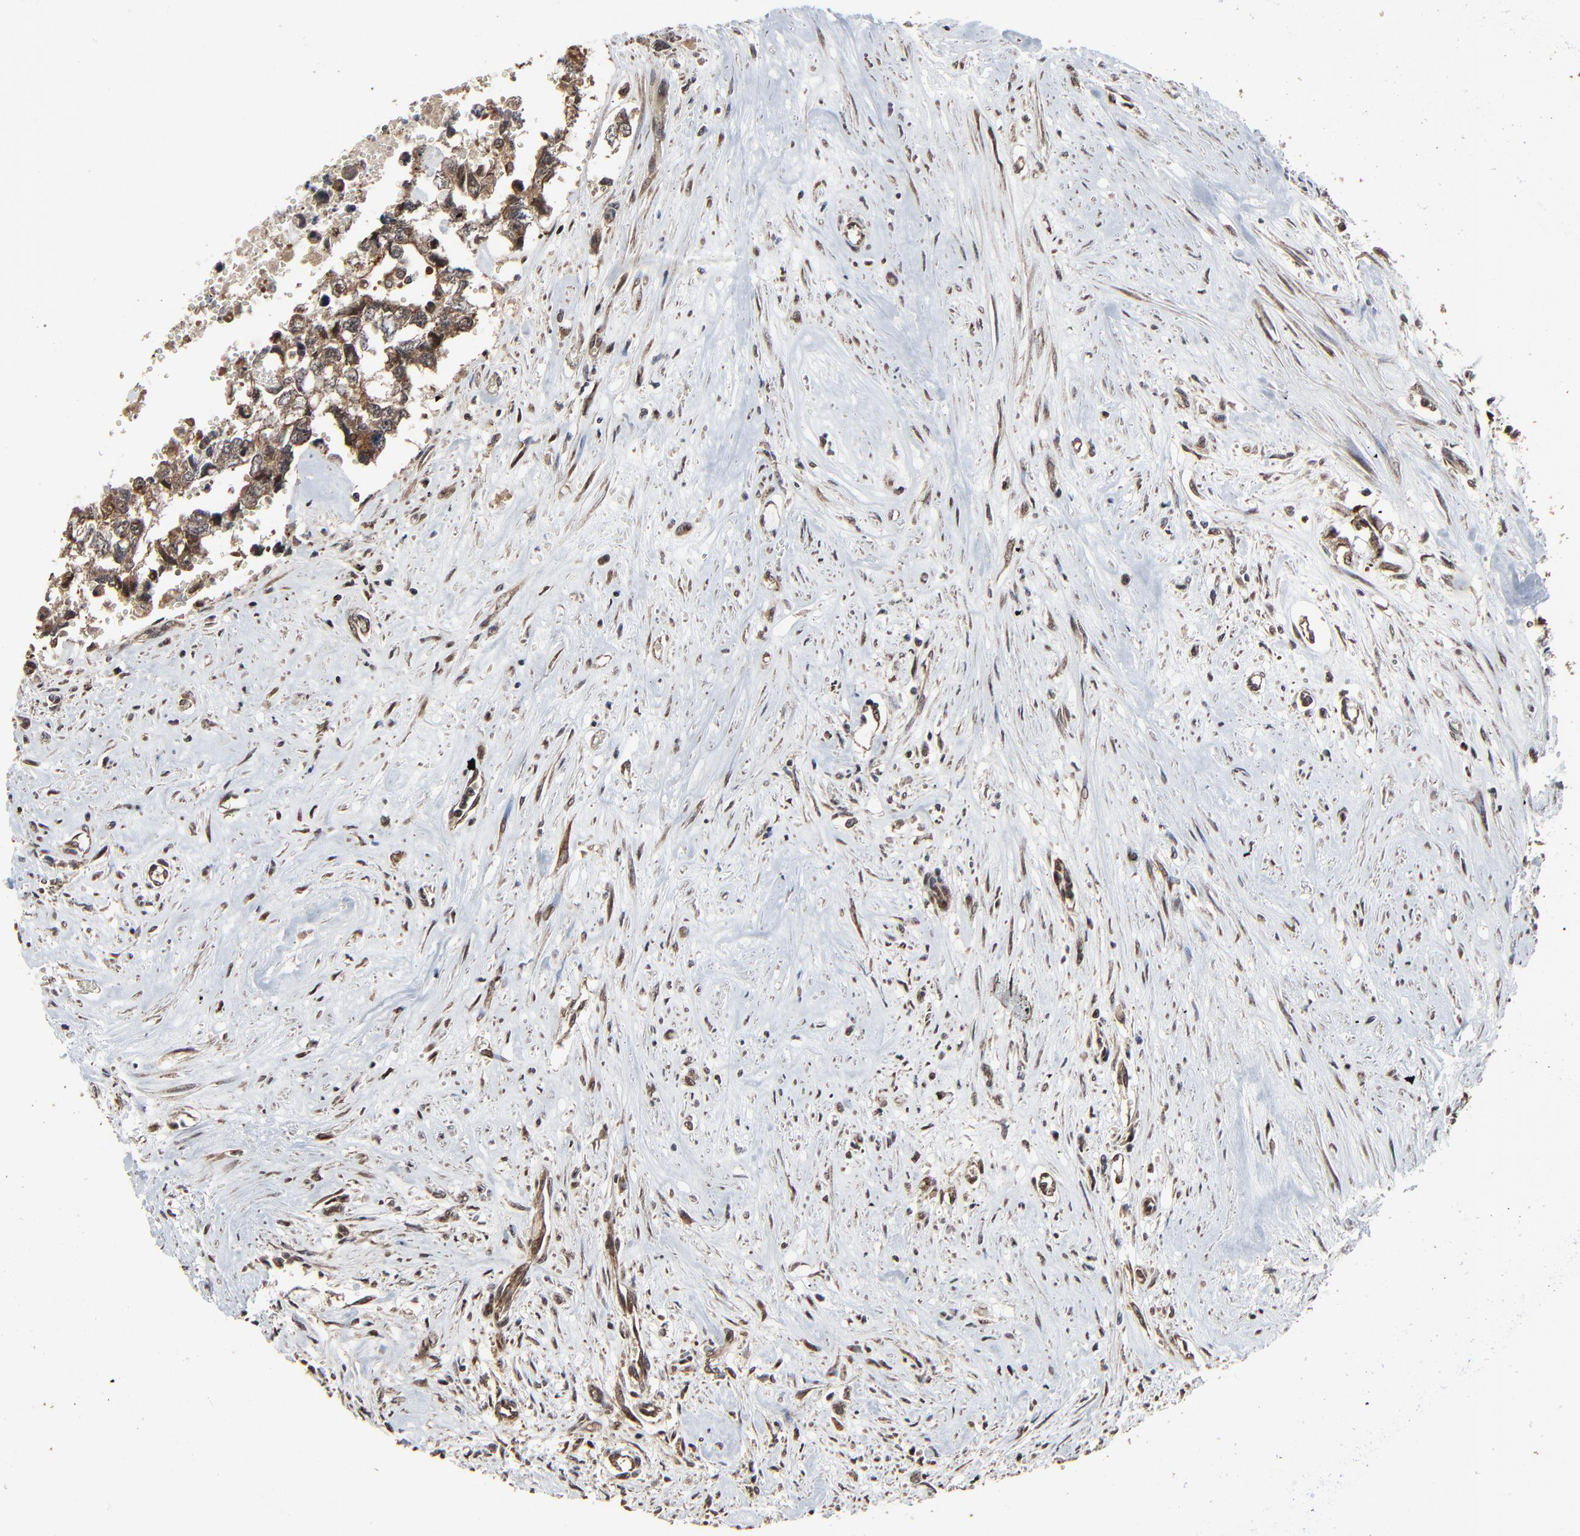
{"staining": {"intensity": "moderate", "quantity": ">75%", "location": "cytoplasmic/membranous,nuclear"}, "tissue": "testis cancer", "cell_type": "Tumor cells", "image_type": "cancer", "snomed": [{"axis": "morphology", "description": "Carcinoma, Embryonal, NOS"}, {"axis": "topography", "description": "Testis"}], "caption": "A high-resolution histopathology image shows immunohistochemistry staining of testis cancer (embryonal carcinoma), which shows moderate cytoplasmic/membranous and nuclear staining in about >75% of tumor cells.", "gene": "RHOJ", "patient": {"sex": "male", "age": 31}}